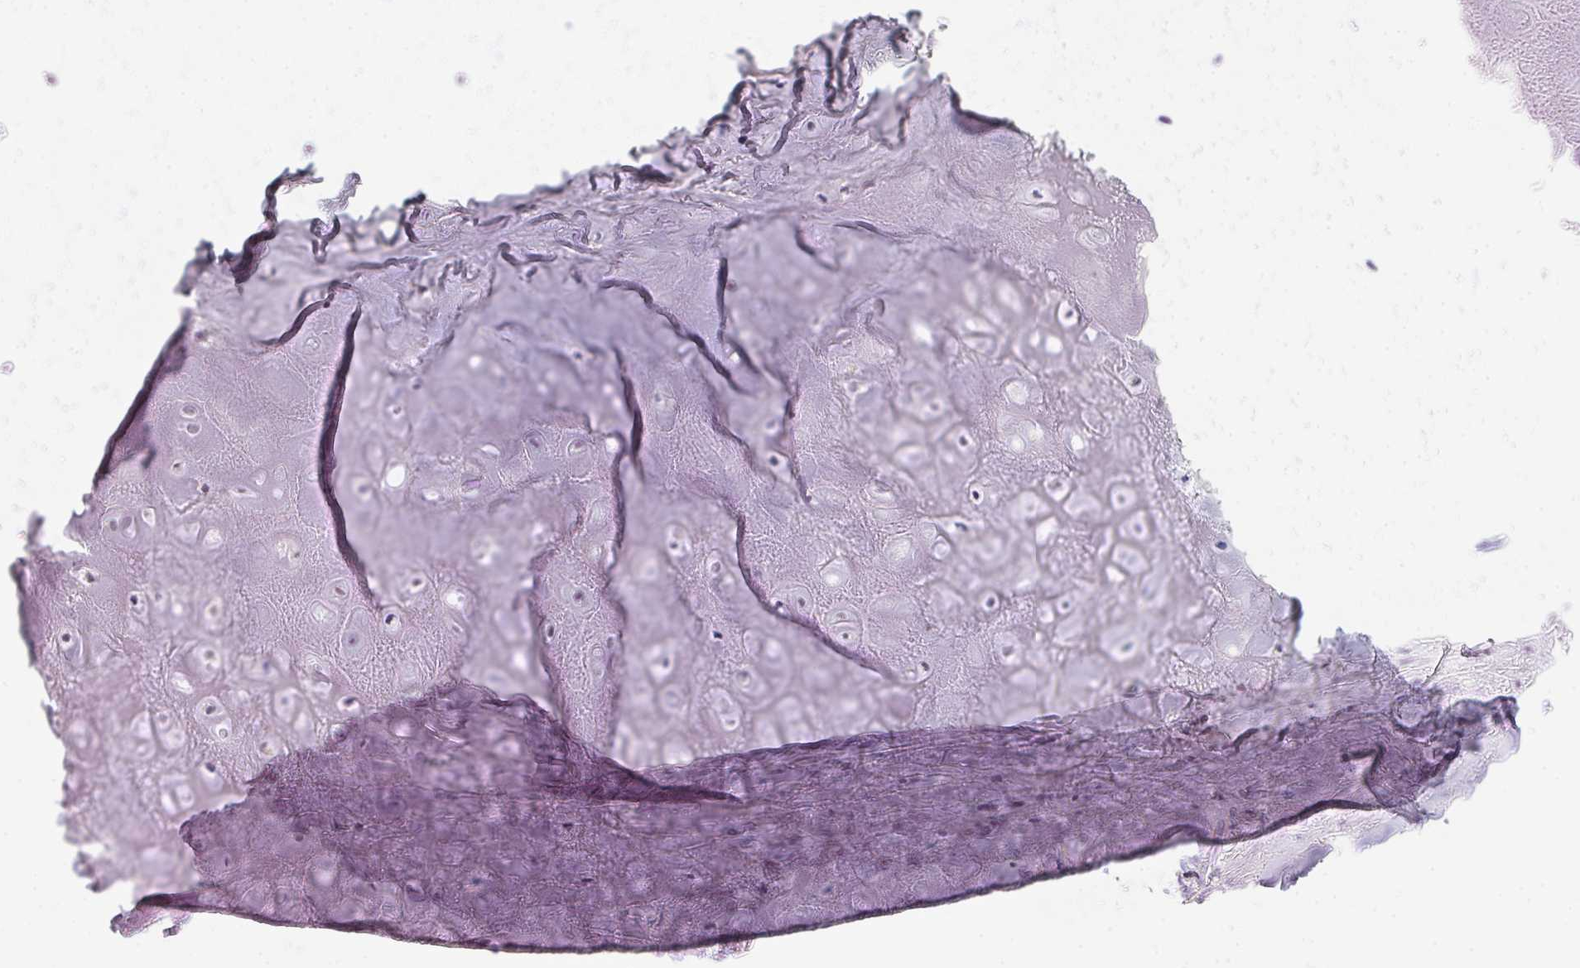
{"staining": {"intensity": "negative", "quantity": "none", "location": "none"}, "tissue": "adipose tissue", "cell_type": "Adipocytes", "image_type": "normal", "snomed": [{"axis": "morphology", "description": "Normal tissue, NOS"}, {"axis": "topography", "description": "Cartilage tissue"}], "caption": "Photomicrograph shows no significant protein expression in adipocytes of normal adipose tissue.", "gene": "MORC1", "patient": {"sex": "male", "age": 65}}